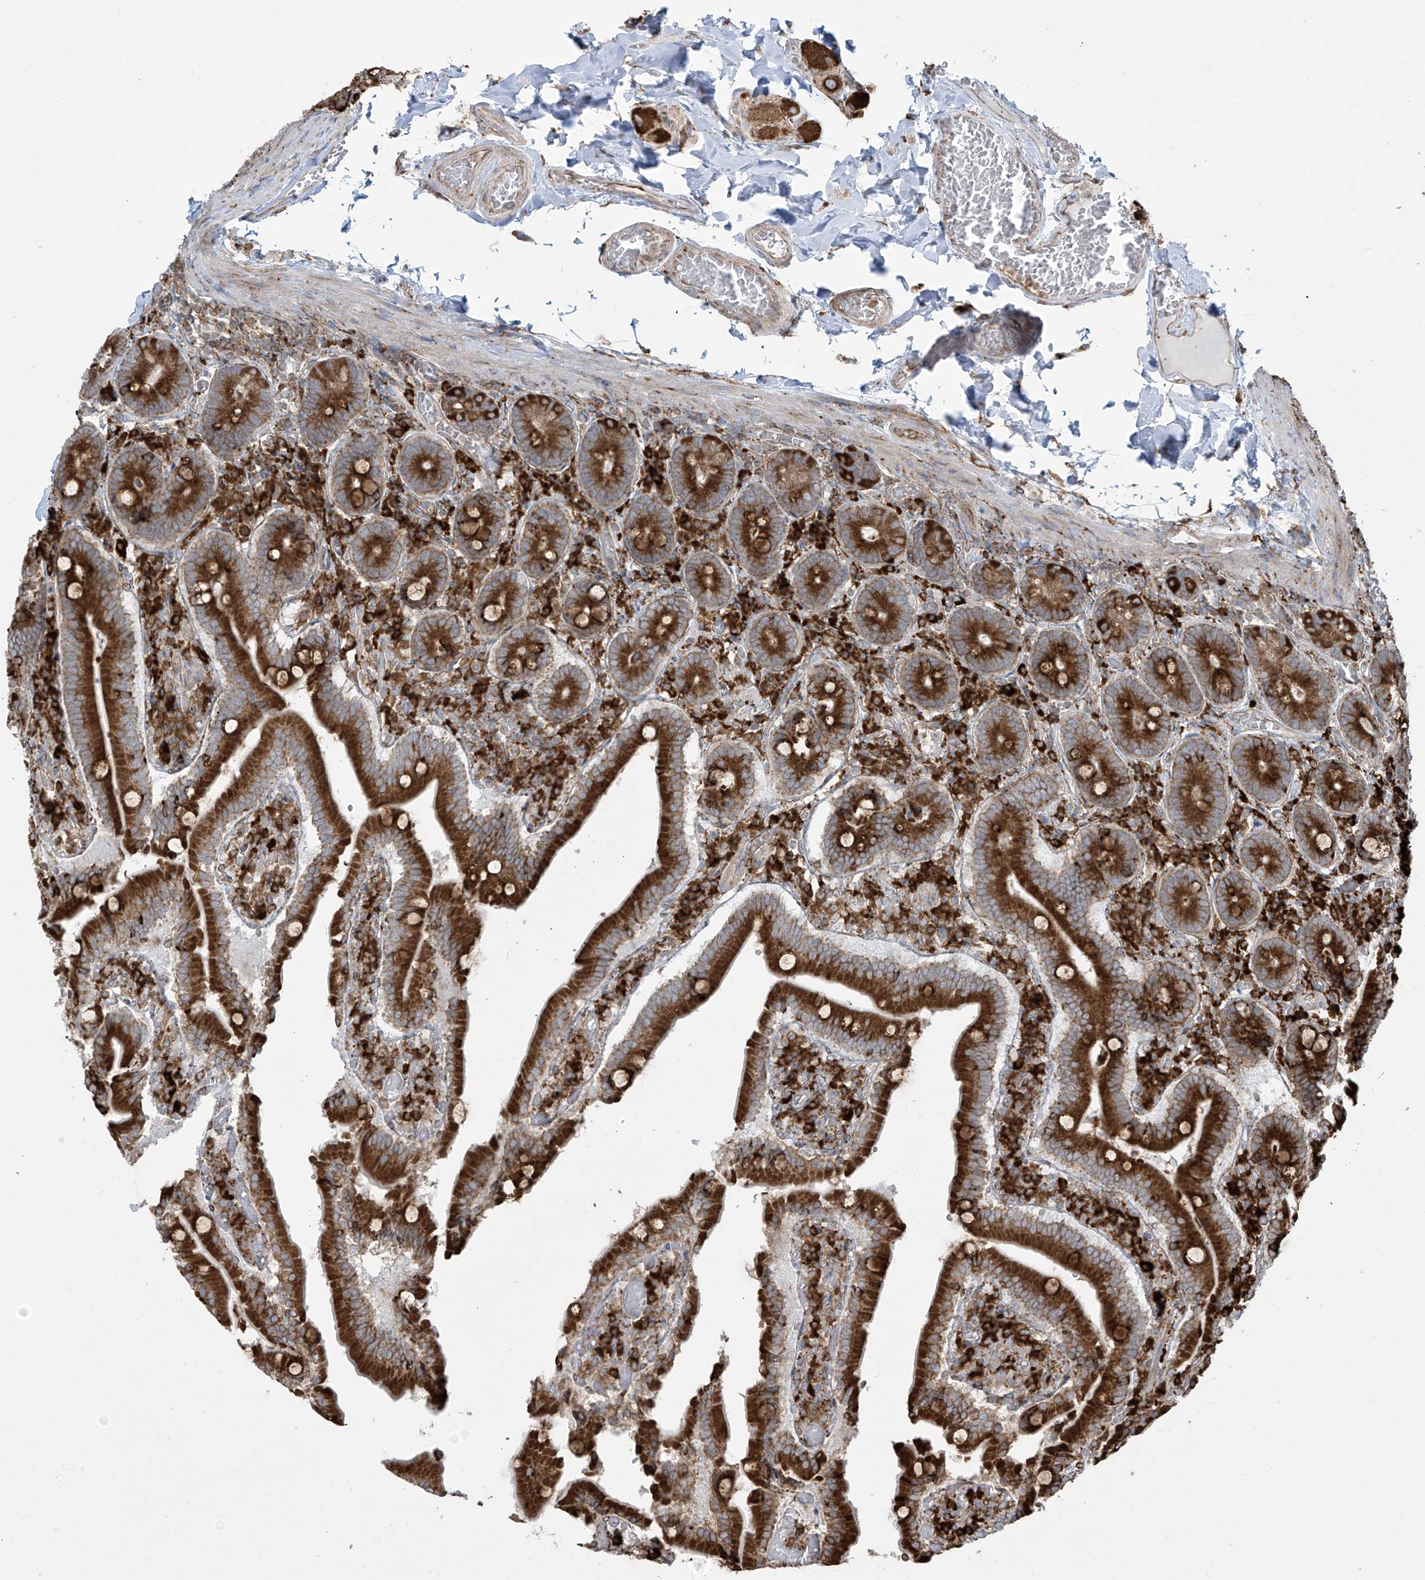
{"staining": {"intensity": "strong", "quantity": ">75%", "location": "cytoplasmic/membranous"}, "tissue": "duodenum", "cell_type": "Glandular cells", "image_type": "normal", "snomed": [{"axis": "morphology", "description": "Normal tissue, NOS"}, {"axis": "topography", "description": "Duodenum"}], "caption": "Immunohistochemical staining of benign duodenum reveals >75% levels of strong cytoplasmic/membranous protein expression in approximately >75% of glandular cells.", "gene": "MX1", "patient": {"sex": "female", "age": 62}}